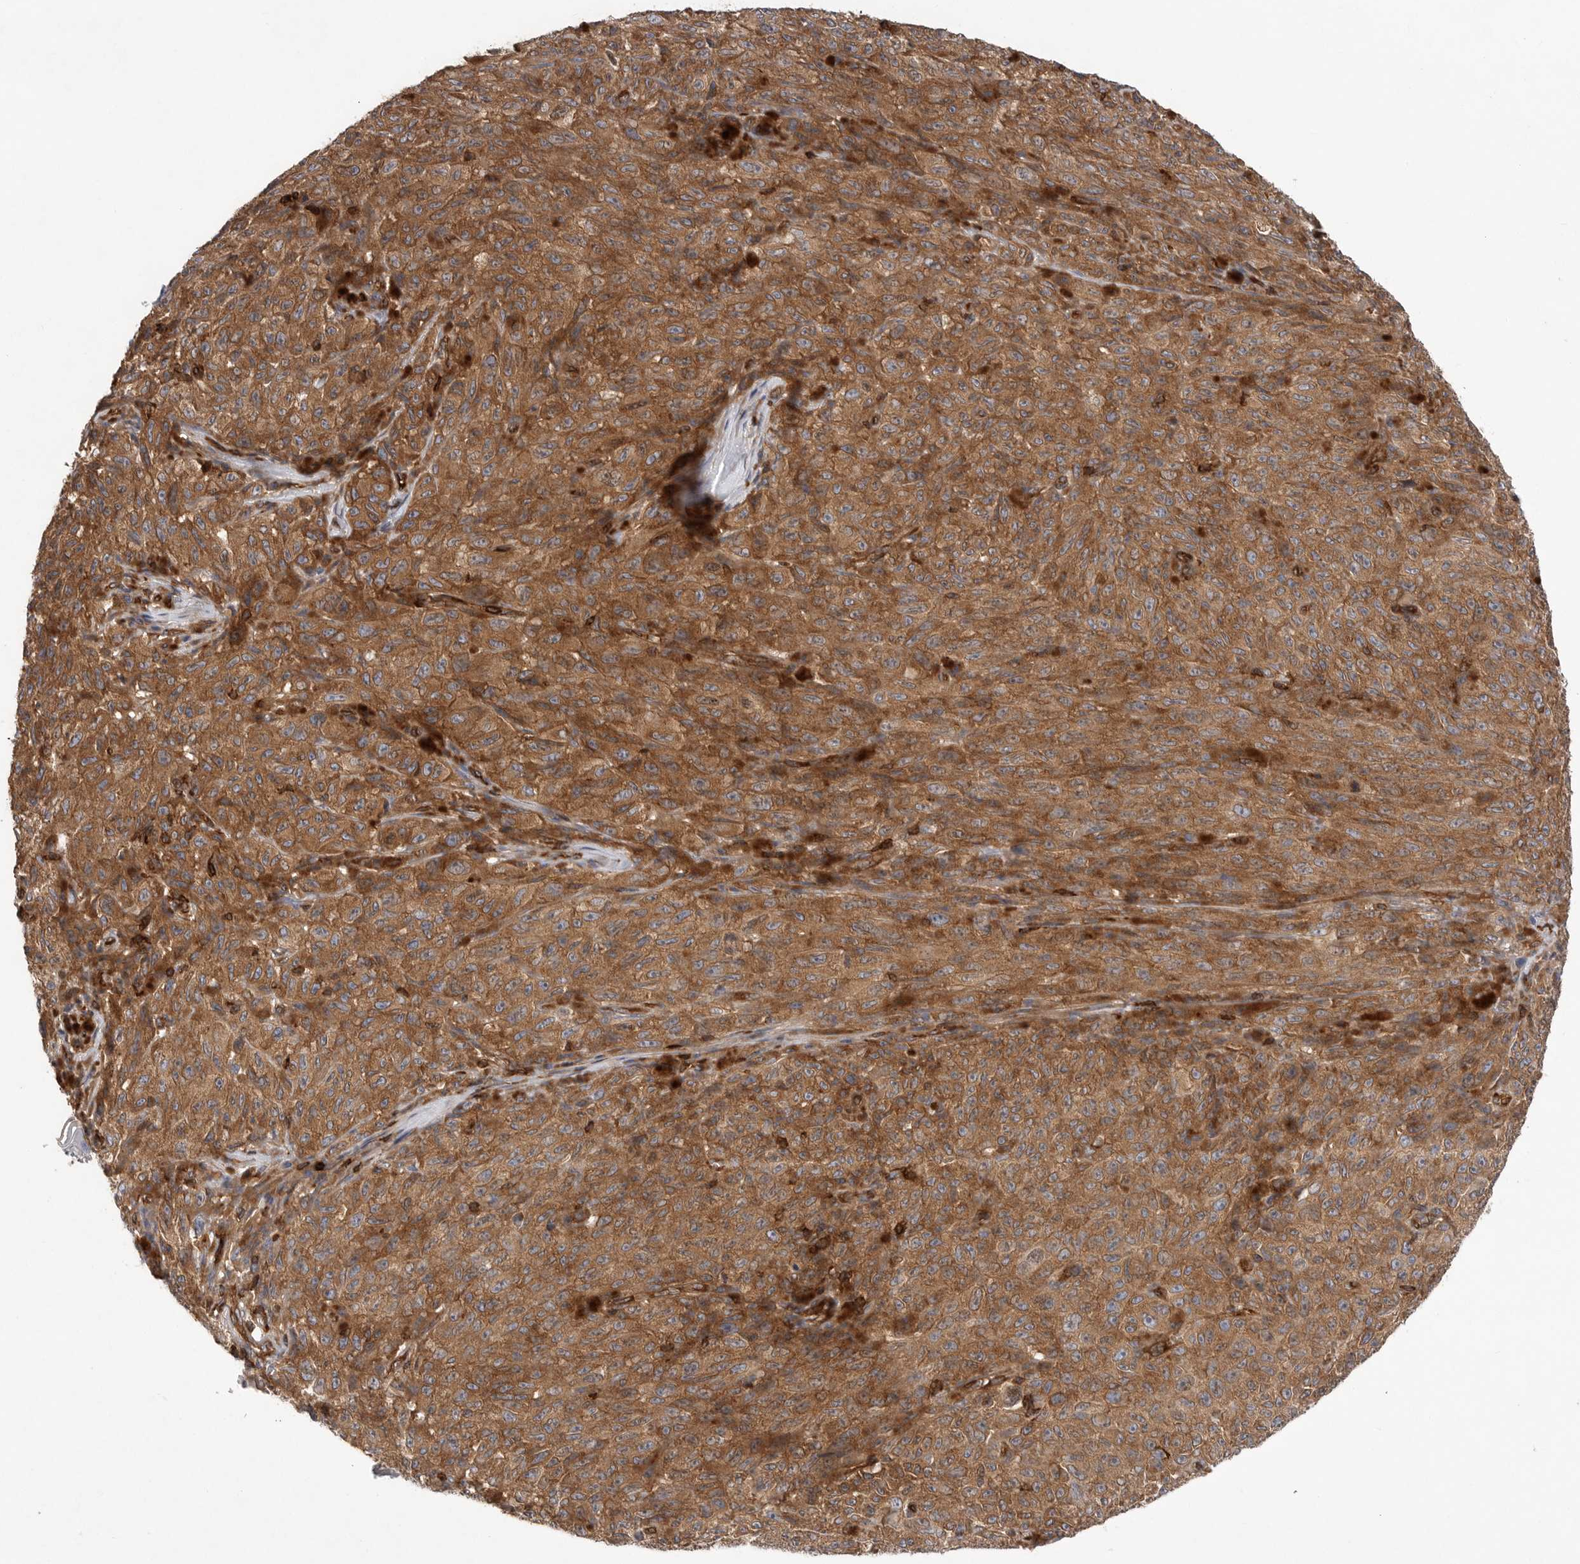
{"staining": {"intensity": "strong", "quantity": ">75%", "location": "cytoplasmic/membranous"}, "tissue": "melanoma", "cell_type": "Tumor cells", "image_type": "cancer", "snomed": [{"axis": "morphology", "description": "Malignant melanoma, NOS"}, {"axis": "topography", "description": "Skin"}], "caption": "Immunohistochemistry (IHC) photomicrograph of melanoma stained for a protein (brown), which shows high levels of strong cytoplasmic/membranous positivity in approximately >75% of tumor cells.", "gene": "PRKCH", "patient": {"sex": "female", "age": 82}}